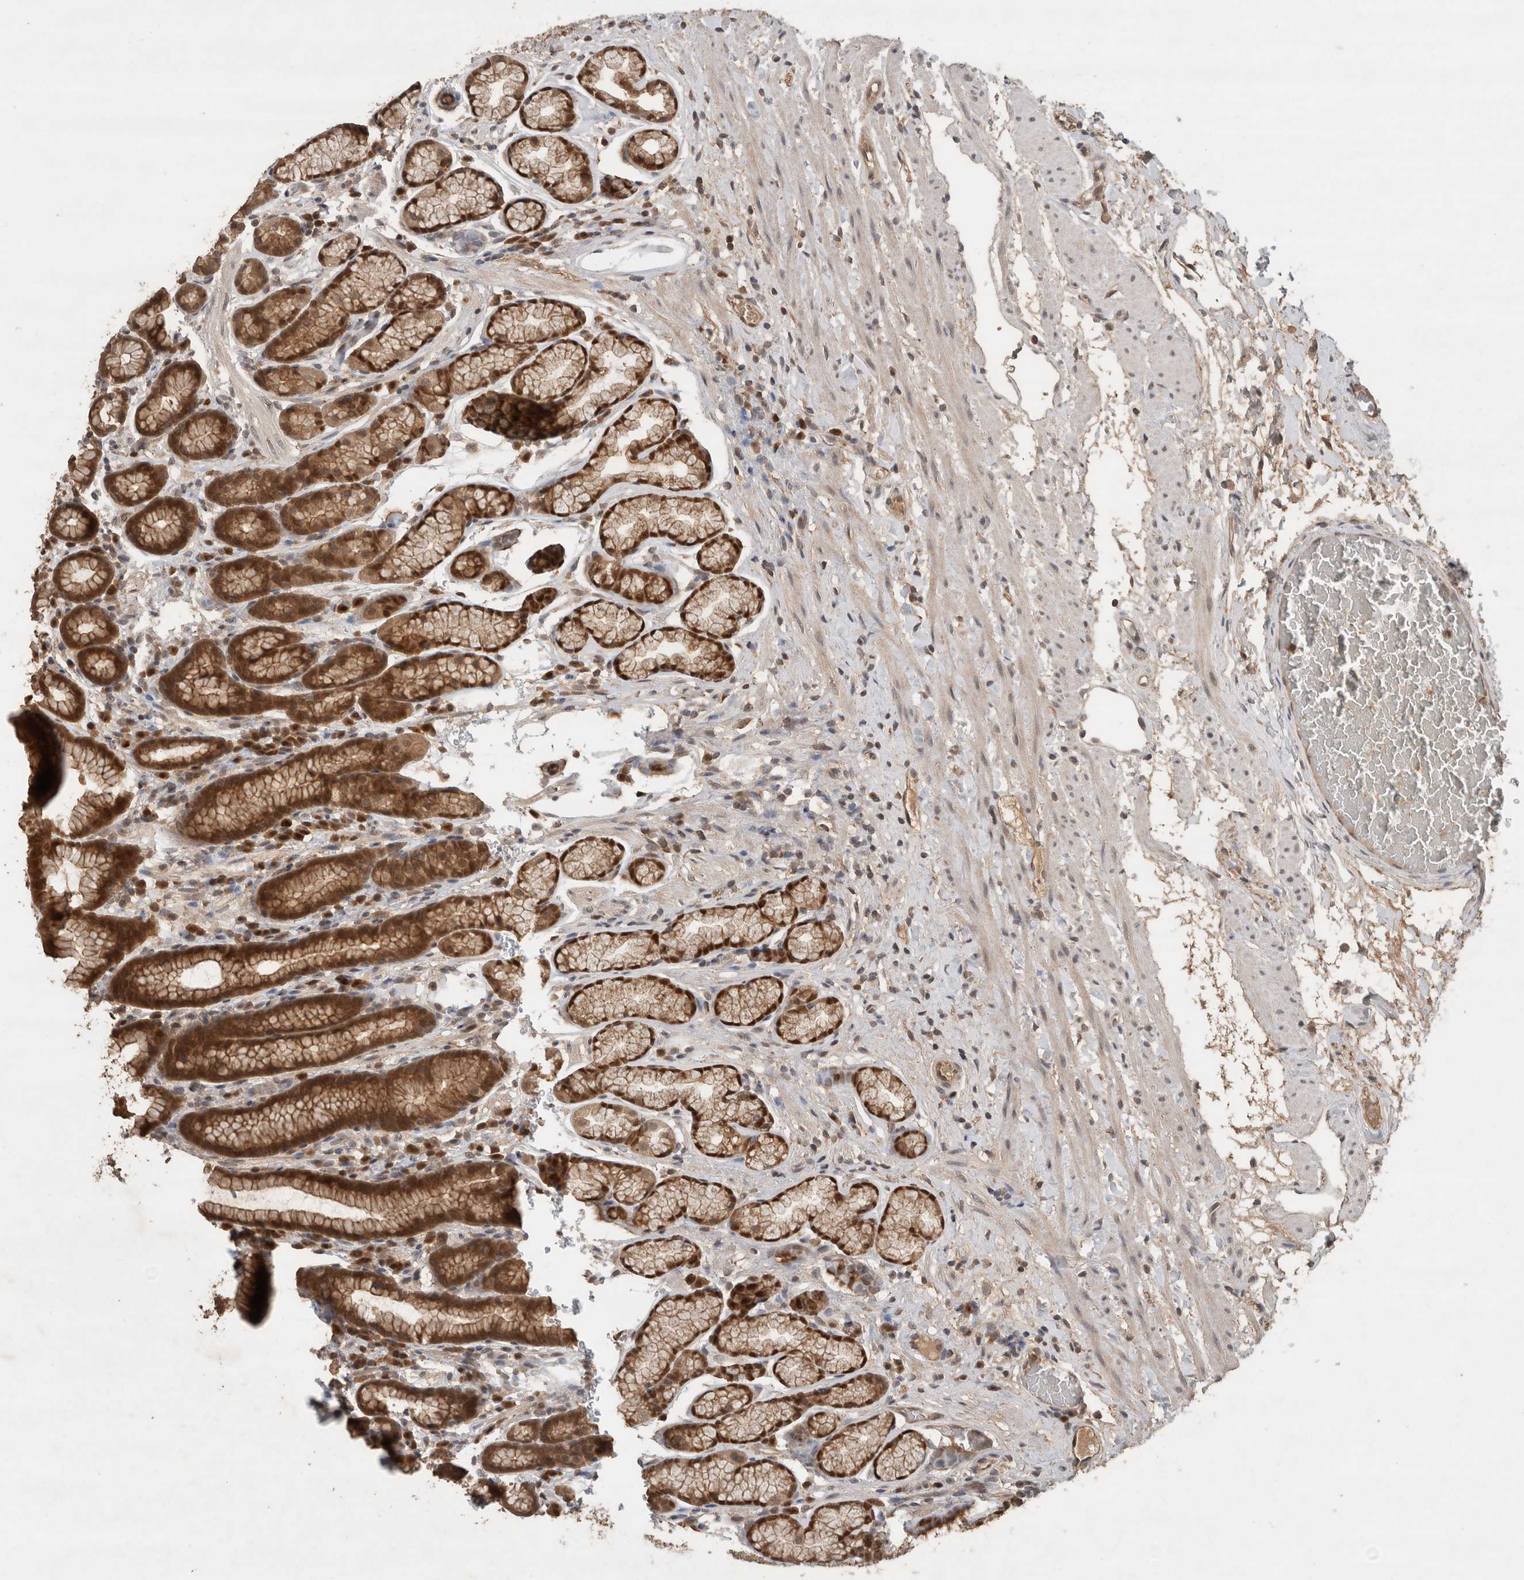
{"staining": {"intensity": "strong", "quantity": ">75%", "location": "cytoplasmic/membranous,nuclear"}, "tissue": "stomach", "cell_type": "Glandular cells", "image_type": "normal", "snomed": [{"axis": "morphology", "description": "Normal tissue, NOS"}, {"axis": "topography", "description": "Stomach"}], "caption": "Protein staining of normal stomach demonstrates strong cytoplasmic/membranous,nuclear staining in approximately >75% of glandular cells.", "gene": "OTUD7B", "patient": {"sex": "male", "age": 42}}